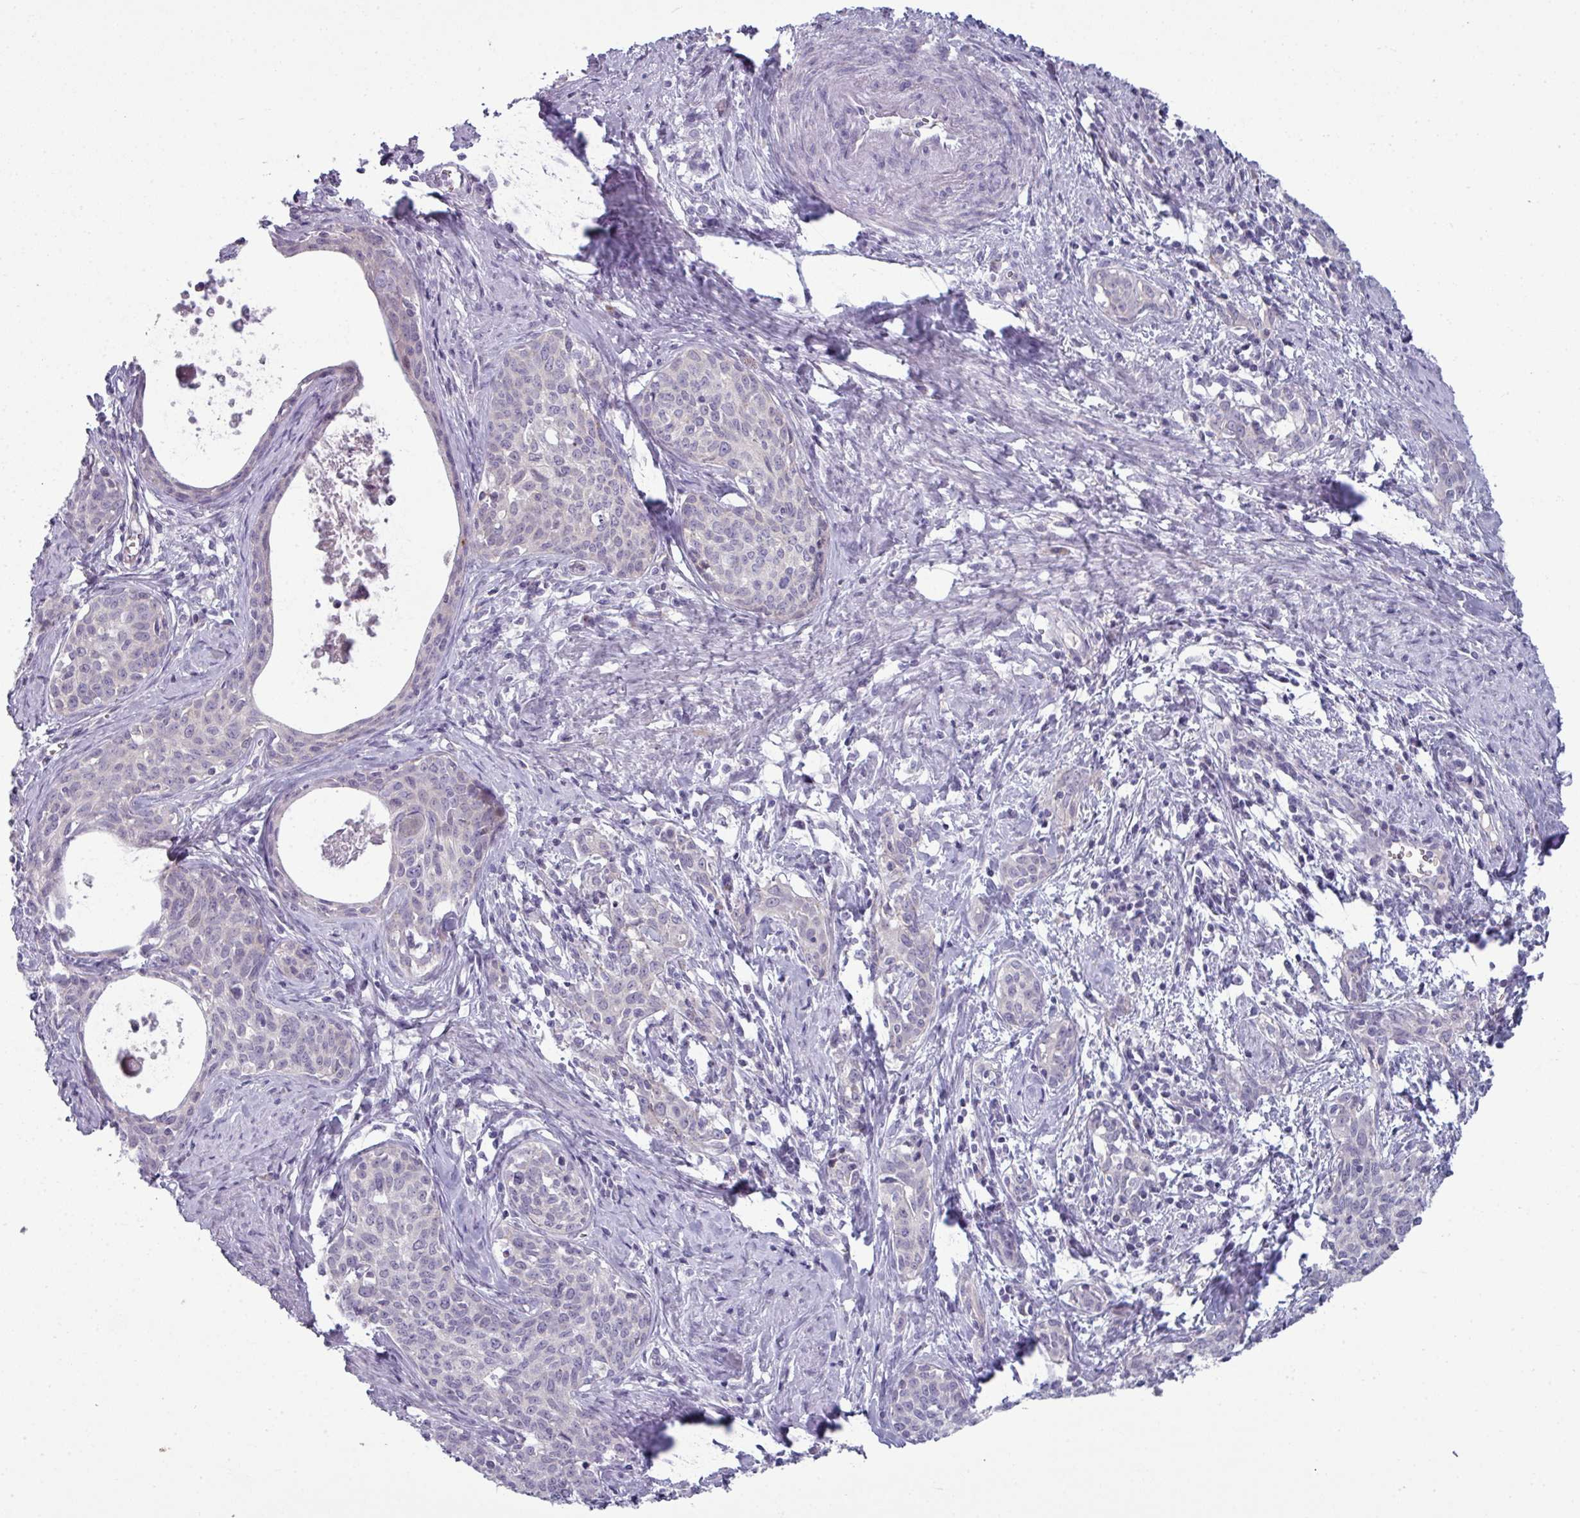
{"staining": {"intensity": "weak", "quantity": "<25%", "location": "cytoplasmic/membranous"}, "tissue": "cervical cancer", "cell_type": "Tumor cells", "image_type": "cancer", "snomed": [{"axis": "morphology", "description": "Squamous cell carcinoma, NOS"}, {"axis": "topography", "description": "Cervix"}], "caption": "IHC of human squamous cell carcinoma (cervical) shows no staining in tumor cells.", "gene": "ZNF615", "patient": {"sex": "female", "age": 52}}